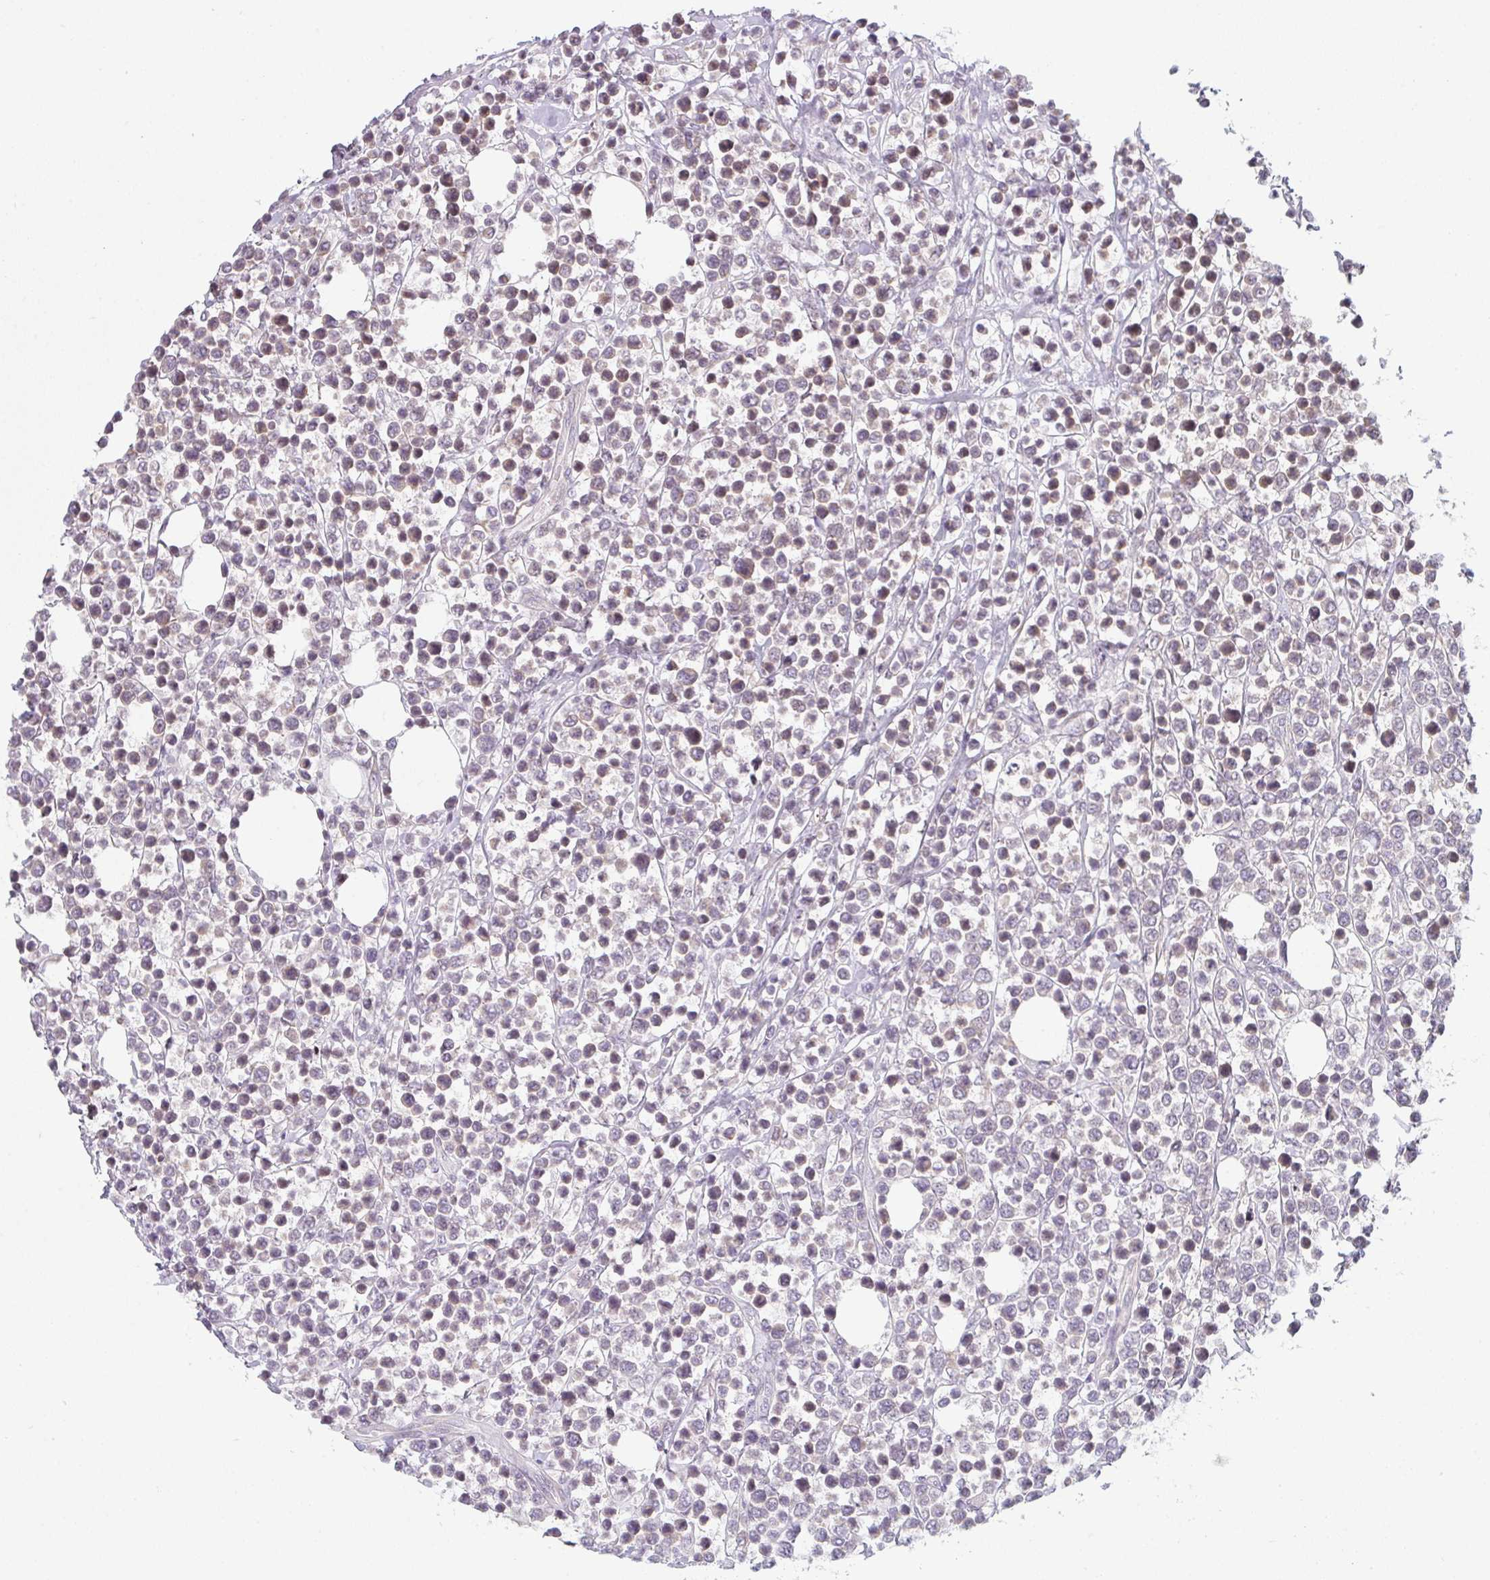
{"staining": {"intensity": "weak", "quantity": "<25%", "location": "cytoplasmic/membranous"}, "tissue": "lymphoma", "cell_type": "Tumor cells", "image_type": "cancer", "snomed": [{"axis": "morphology", "description": "Malignant lymphoma, non-Hodgkin's type, Low grade"}, {"axis": "topography", "description": "Lymph node"}], "caption": "An immunohistochemistry histopathology image of lymphoma is shown. There is no staining in tumor cells of lymphoma.", "gene": "TMEM237", "patient": {"sex": "male", "age": 60}}